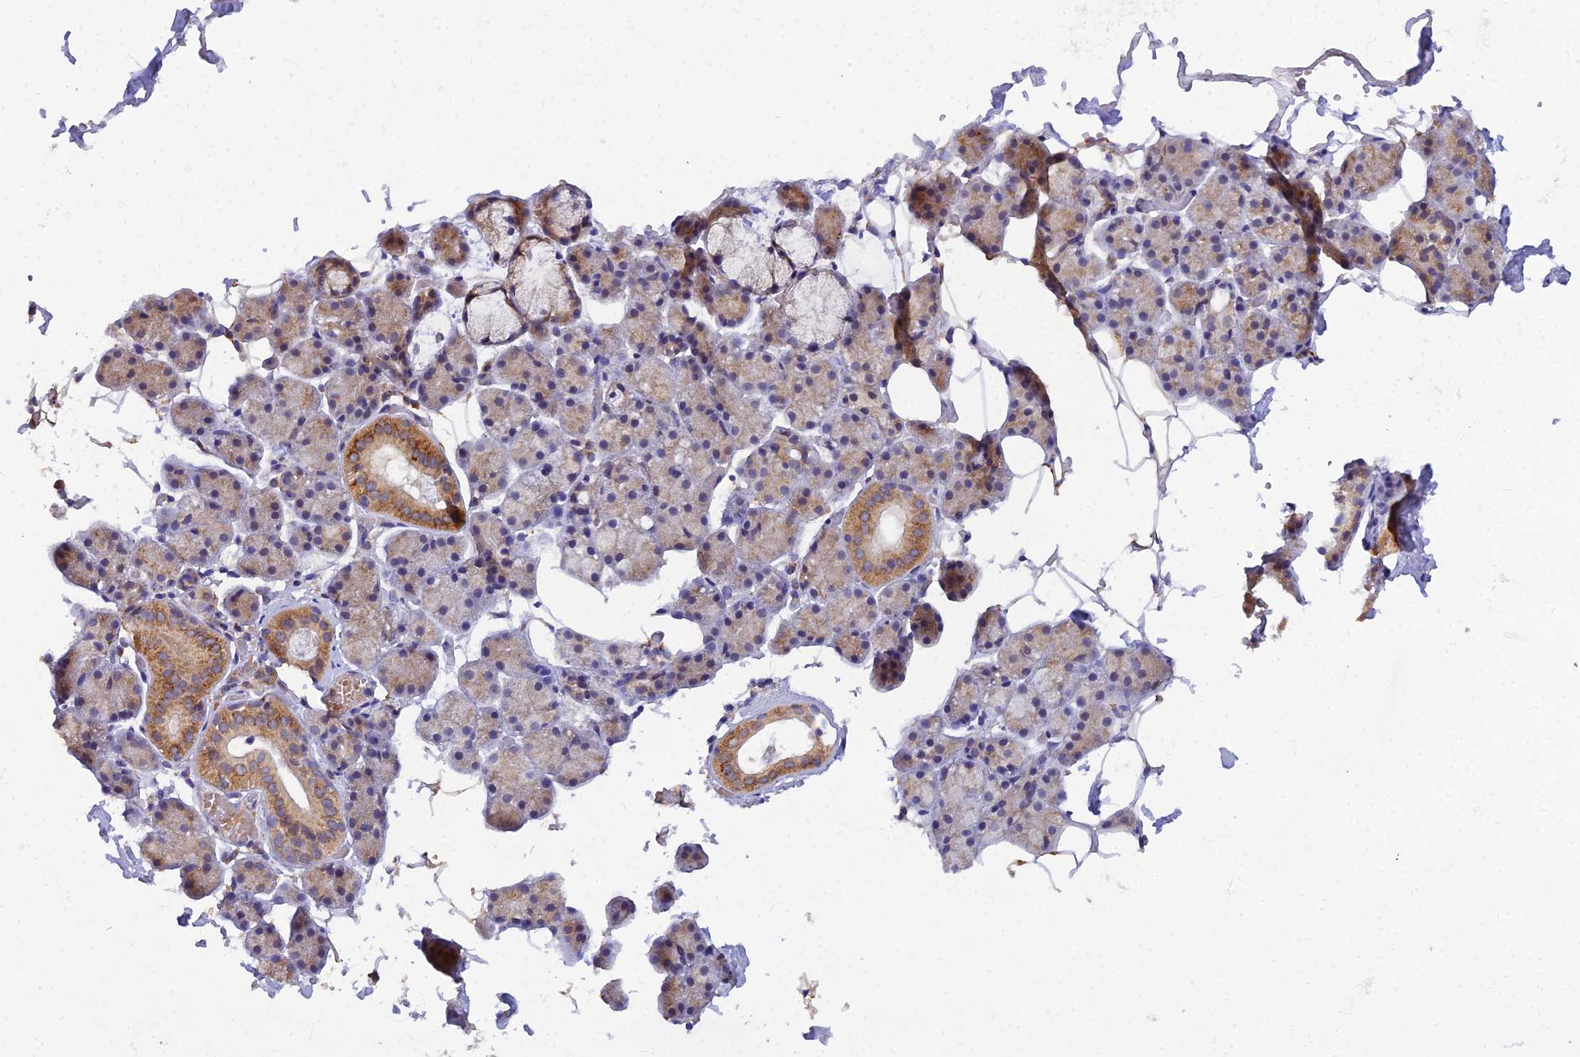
{"staining": {"intensity": "moderate", "quantity": "25%-75%", "location": "cytoplasmic/membranous"}, "tissue": "salivary gland", "cell_type": "Glandular cells", "image_type": "normal", "snomed": [{"axis": "morphology", "description": "Normal tissue, NOS"}, {"axis": "topography", "description": "Salivary gland"}], "caption": "IHC staining of unremarkable salivary gland, which demonstrates medium levels of moderate cytoplasmic/membranous staining in approximately 25%-75% of glandular cells indicating moderate cytoplasmic/membranous protein positivity. The staining was performed using DAB (brown) for protein detection and nuclei were counterstained in hematoxylin (blue).", "gene": "ARL8A", "patient": {"sex": "female", "age": 33}}